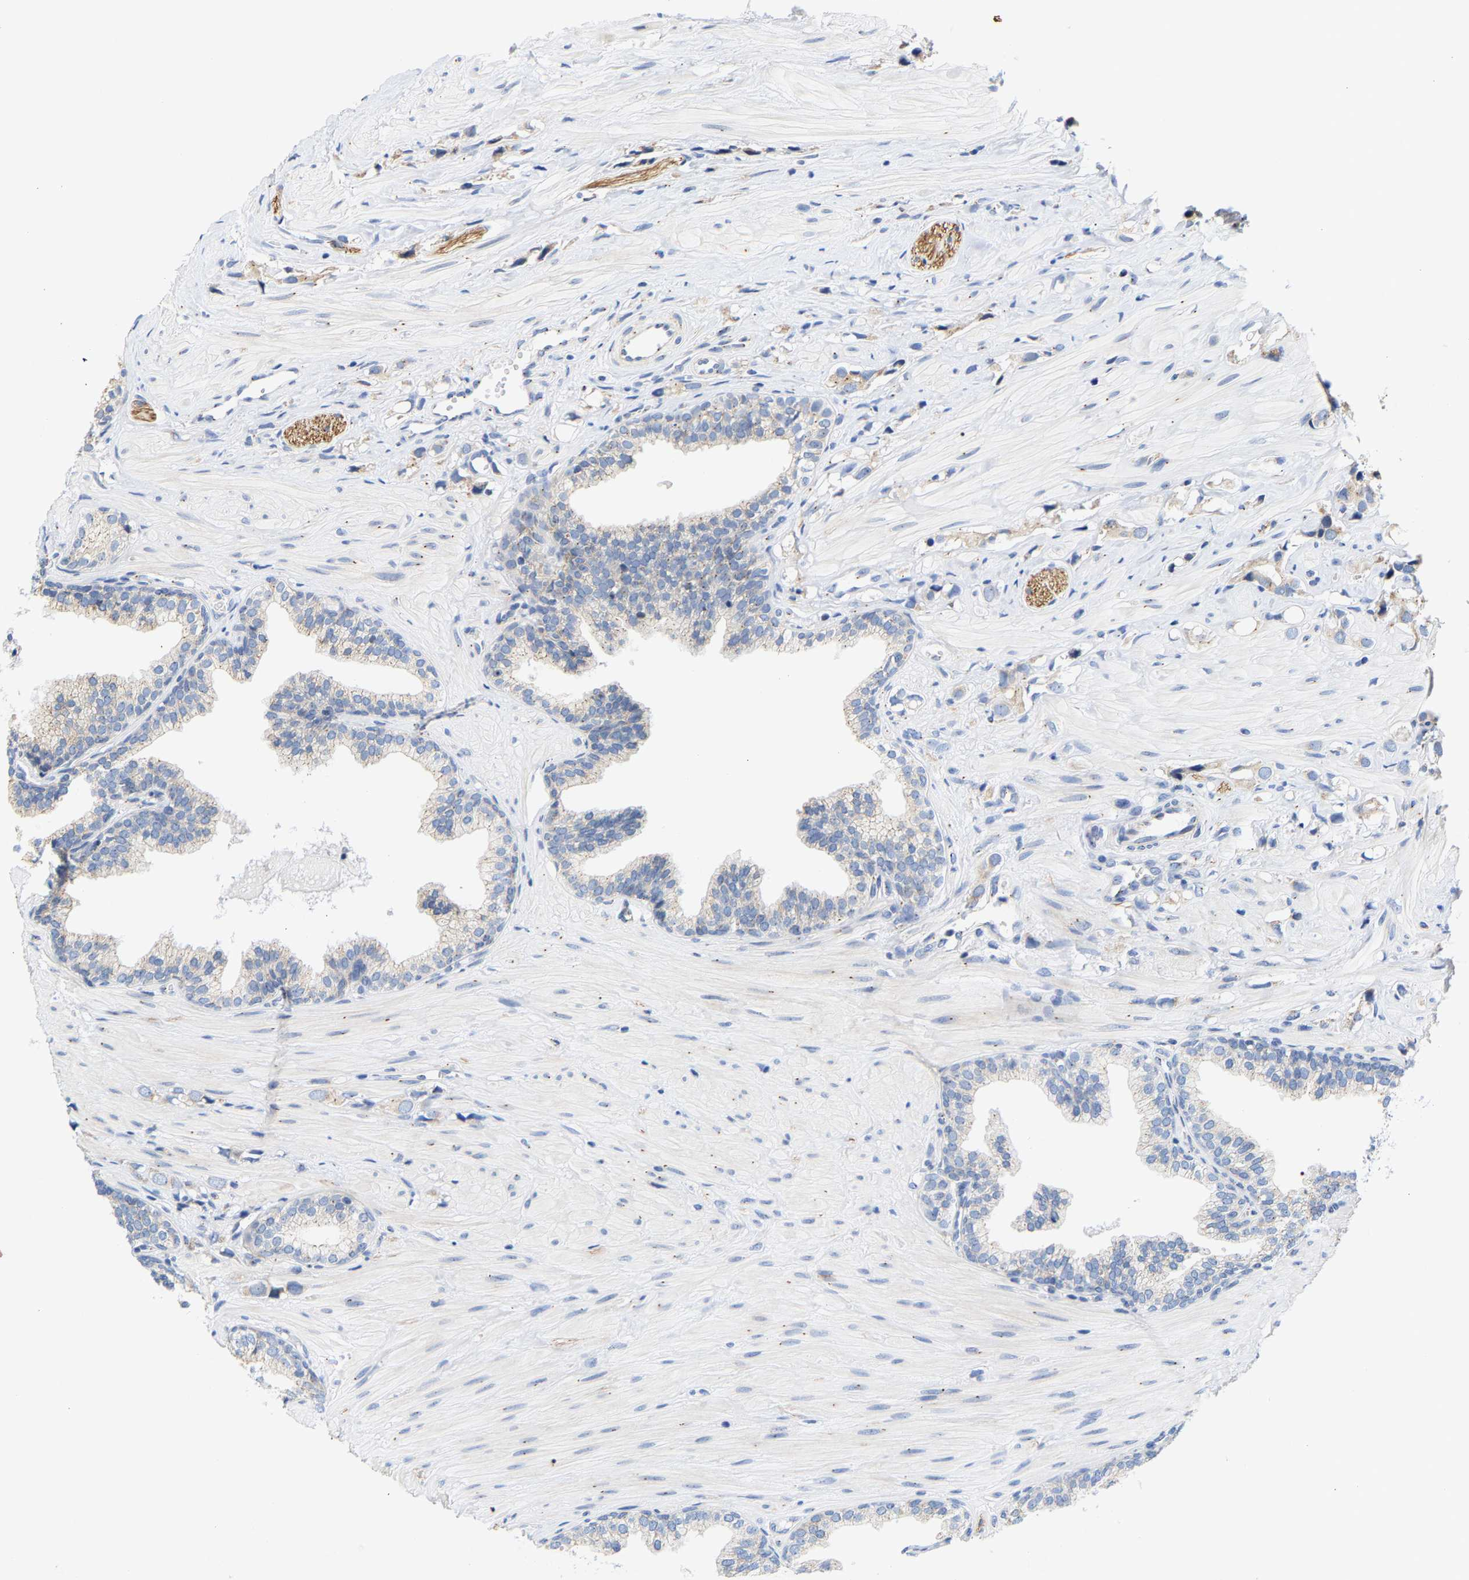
{"staining": {"intensity": "negative", "quantity": "none", "location": "none"}, "tissue": "prostate cancer", "cell_type": "Tumor cells", "image_type": "cancer", "snomed": [{"axis": "morphology", "description": "Adenocarcinoma, High grade"}, {"axis": "topography", "description": "Prostate"}], "caption": "Tumor cells are negative for brown protein staining in adenocarcinoma (high-grade) (prostate).", "gene": "PCNT", "patient": {"sex": "male", "age": 52}}